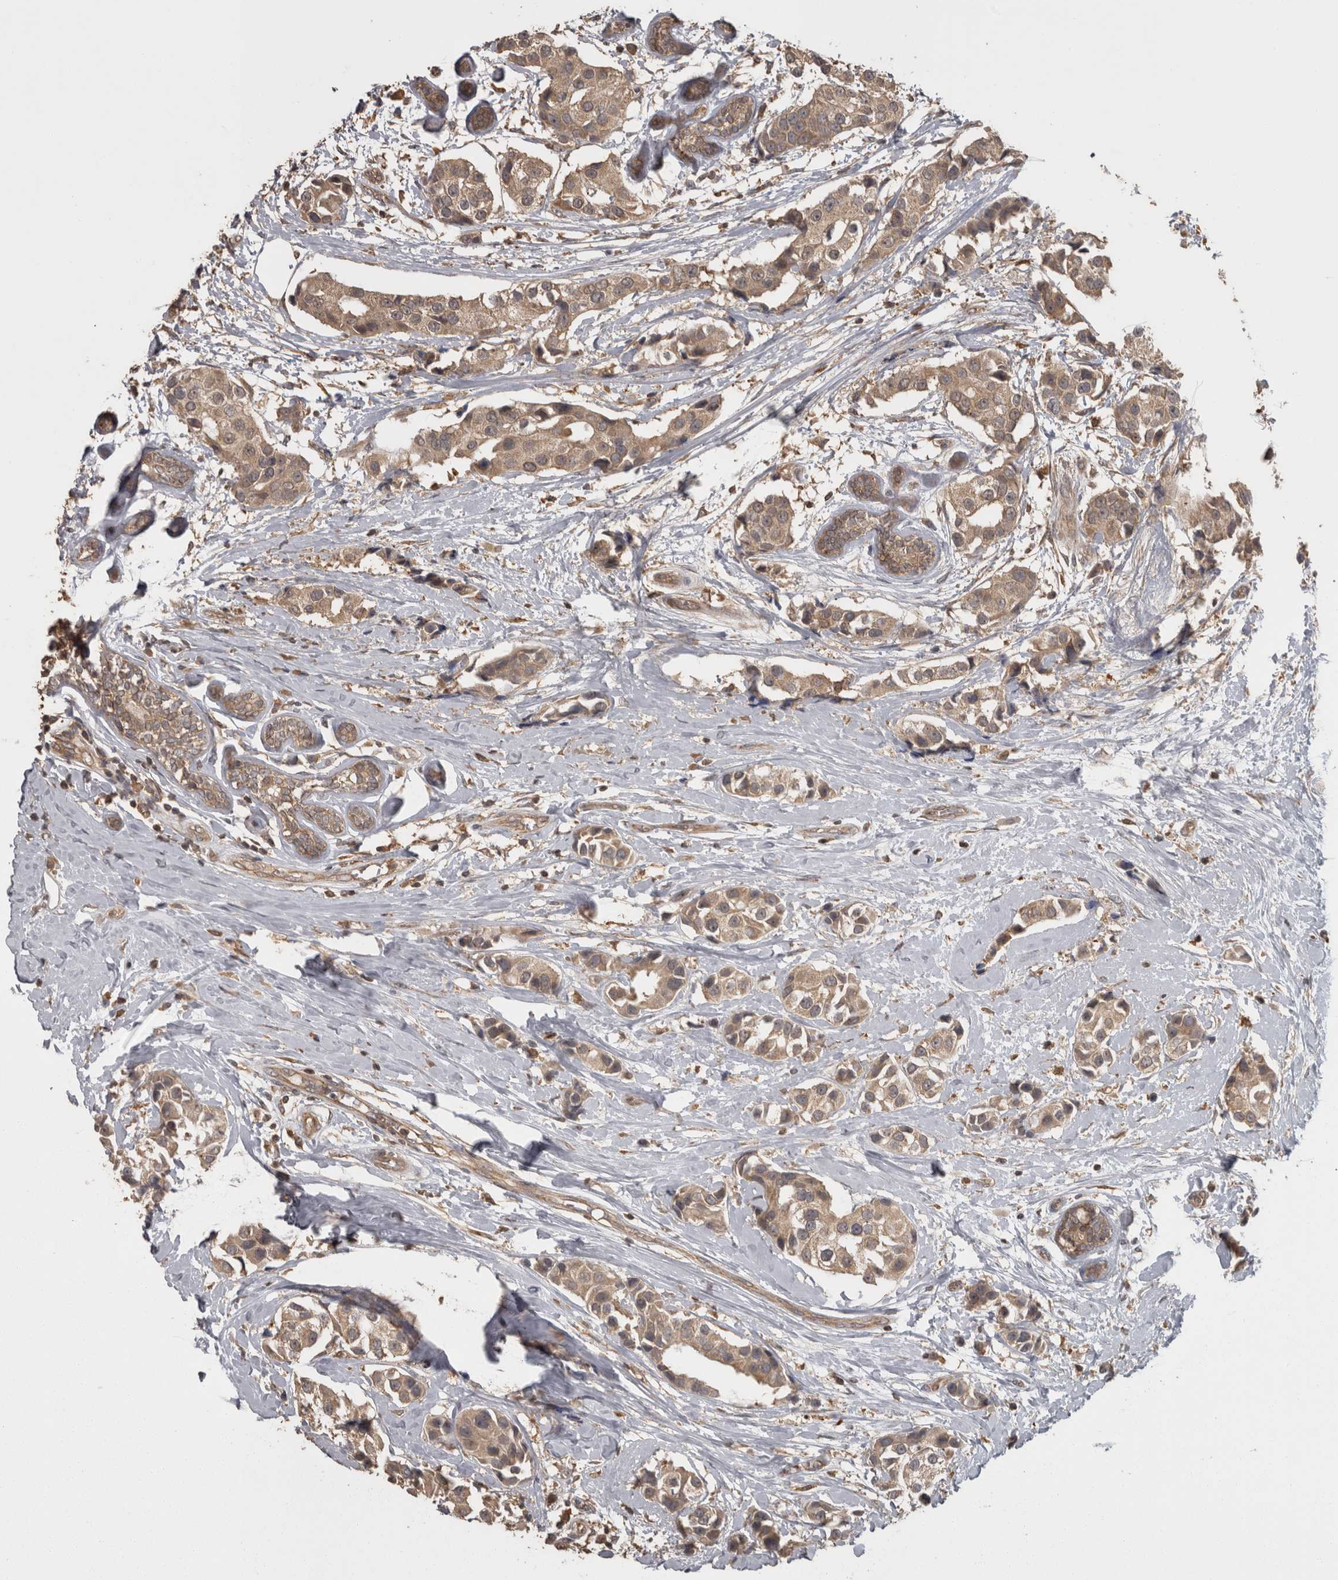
{"staining": {"intensity": "weak", "quantity": ">75%", "location": "cytoplasmic/membranous"}, "tissue": "breast cancer", "cell_type": "Tumor cells", "image_type": "cancer", "snomed": [{"axis": "morphology", "description": "Normal tissue, NOS"}, {"axis": "morphology", "description": "Duct carcinoma"}, {"axis": "topography", "description": "Breast"}], "caption": "This is a histology image of immunohistochemistry (IHC) staining of breast cancer (infiltrating ductal carcinoma), which shows weak positivity in the cytoplasmic/membranous of tumor cells.", "gene": "MICU3", "patient": {"sex": "female", "age": 39}}